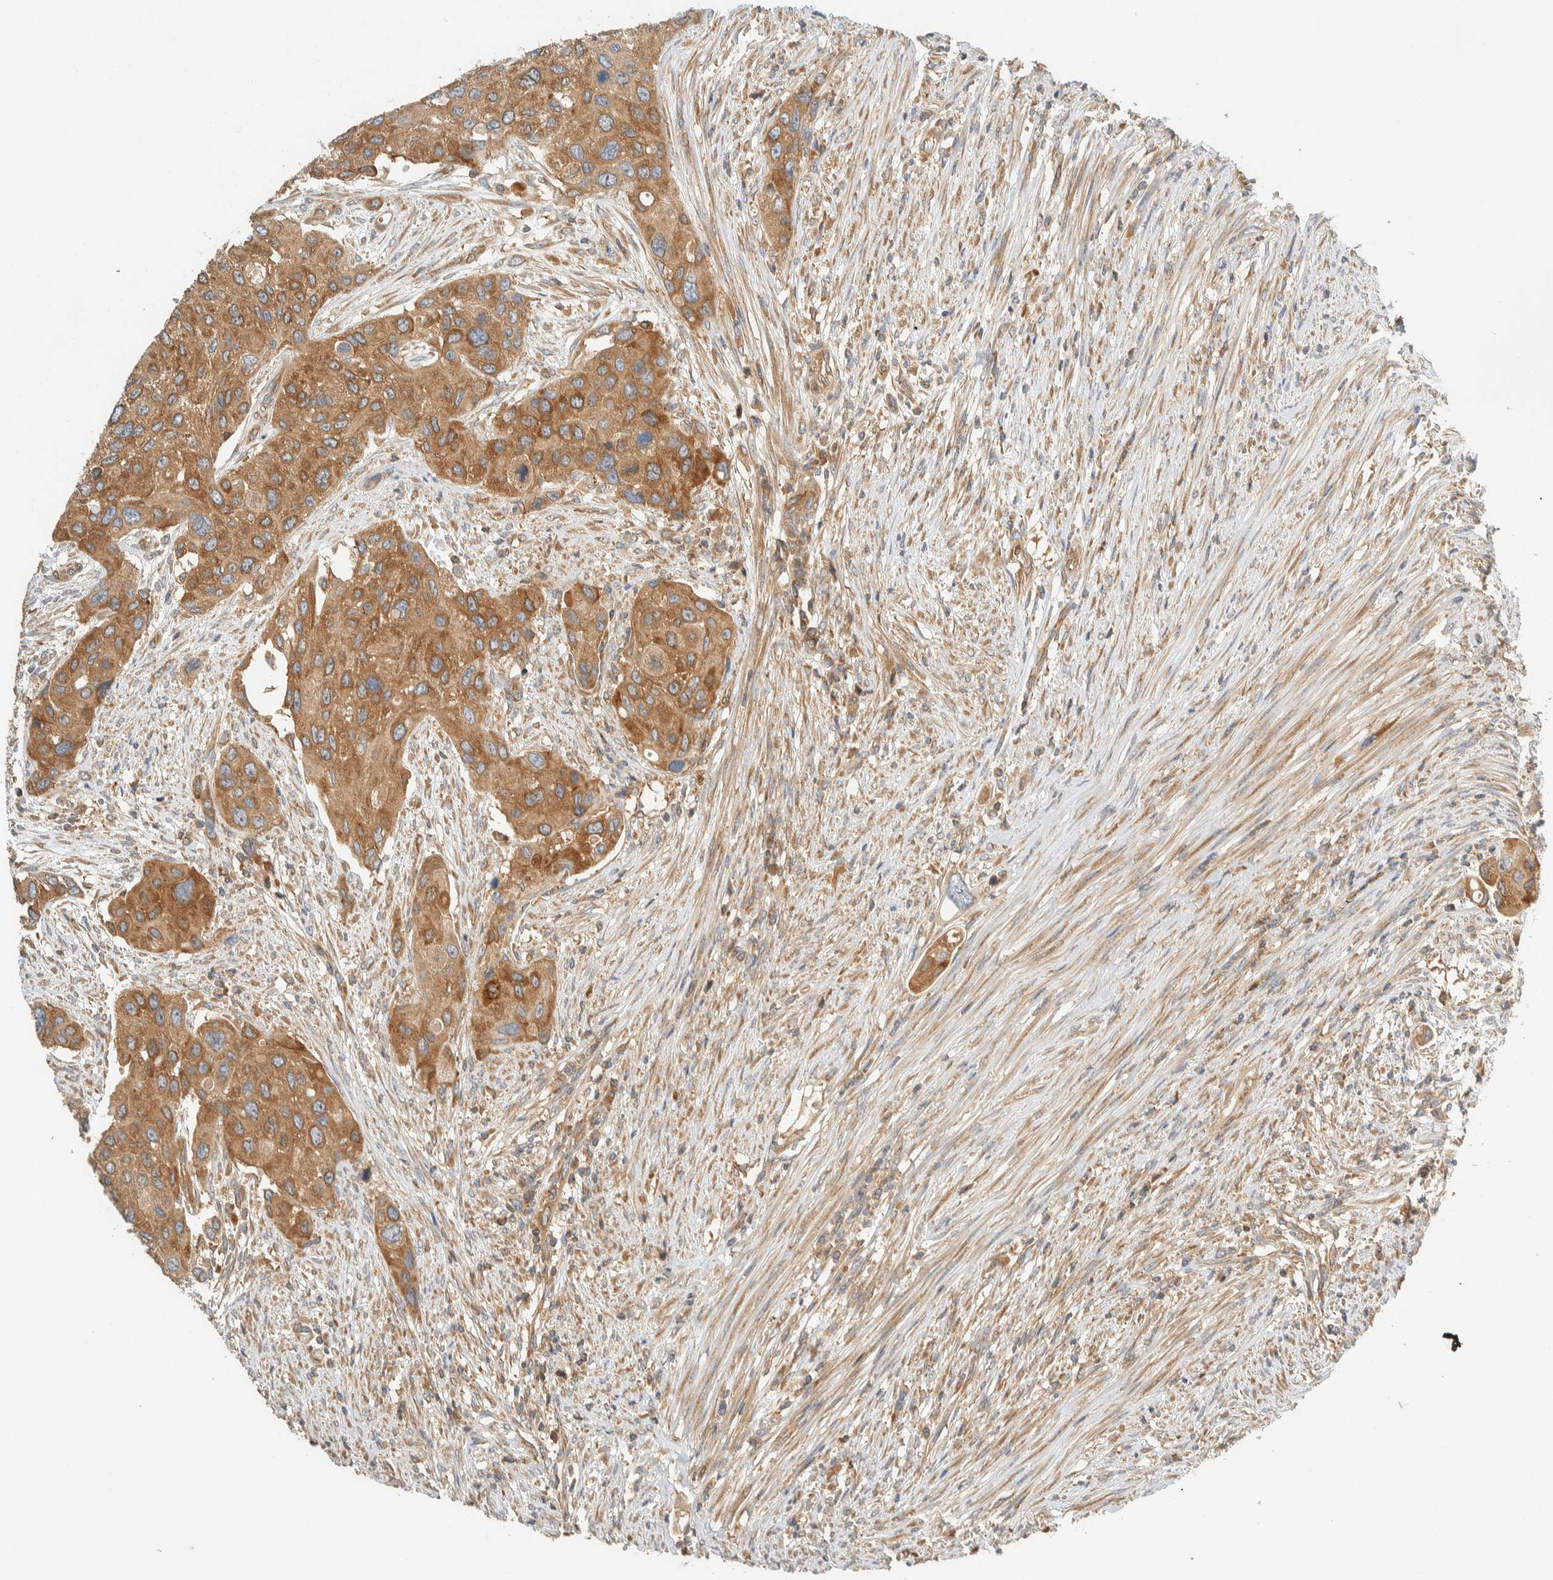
{"staining": {"intensity": "moderate", "quantity": ">75%", "location": "cytoplasmic/membranous"}, "tissue": "urothelial cancer", "cell_type": "Tumor cells", "image_type": "cancer", "snomed": [{"axis": "morphology", "description": "Urothelial carcinoma, High grade"}, {"axis": "topography", "description": "Urinary bladder"}], "caption": "Urothelial carcinoma (high-grade) stained for a protein exhibits moderate cytoplasmic/membranous positivity in tumor cells. The staining was performed using DAB, with brown indicating positive protein expression. Nuclei are stained blue with hematoxylin.", "gene": "ARFGEF1", "patient": {"sex": "female", "age": 56}}